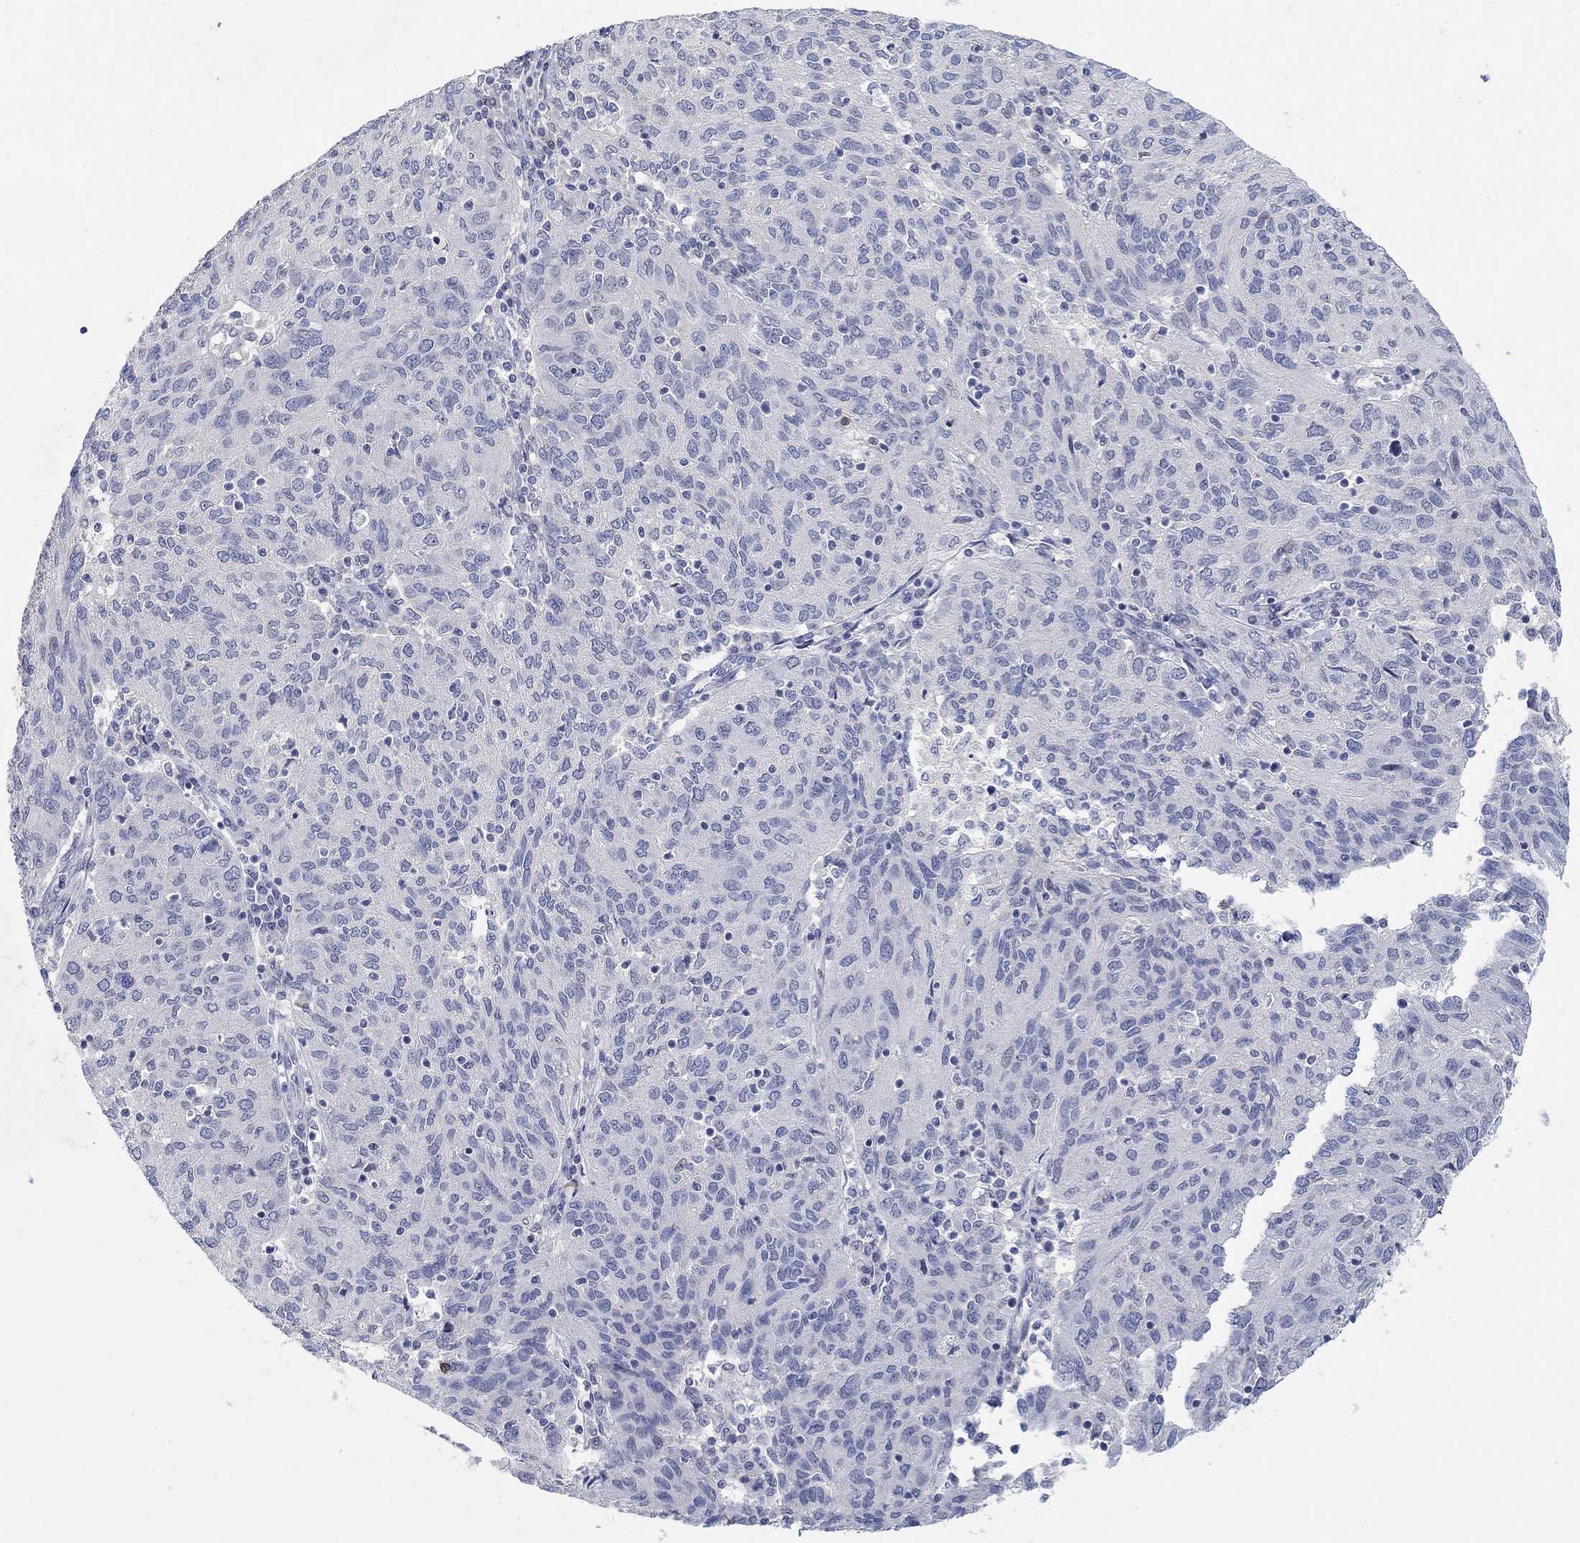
{"staining": {"intensity": "negative", "quantity": "none", "location": "none"}, "tissue": "ovarian cancer", "cell_type": "Tumor cells", "image_type": "cancer", "snomed": [{"axis": "morphology", "description": "Carcinoma, endometroid"}, {"axis": "topography", "description": "Ovary"}], "caption": "Tumor cells are negative for protein expression in human ovarian endometroid carcinoma.", "gene": "VAT1L", "patient": {"sex": "female", "age": 50}}